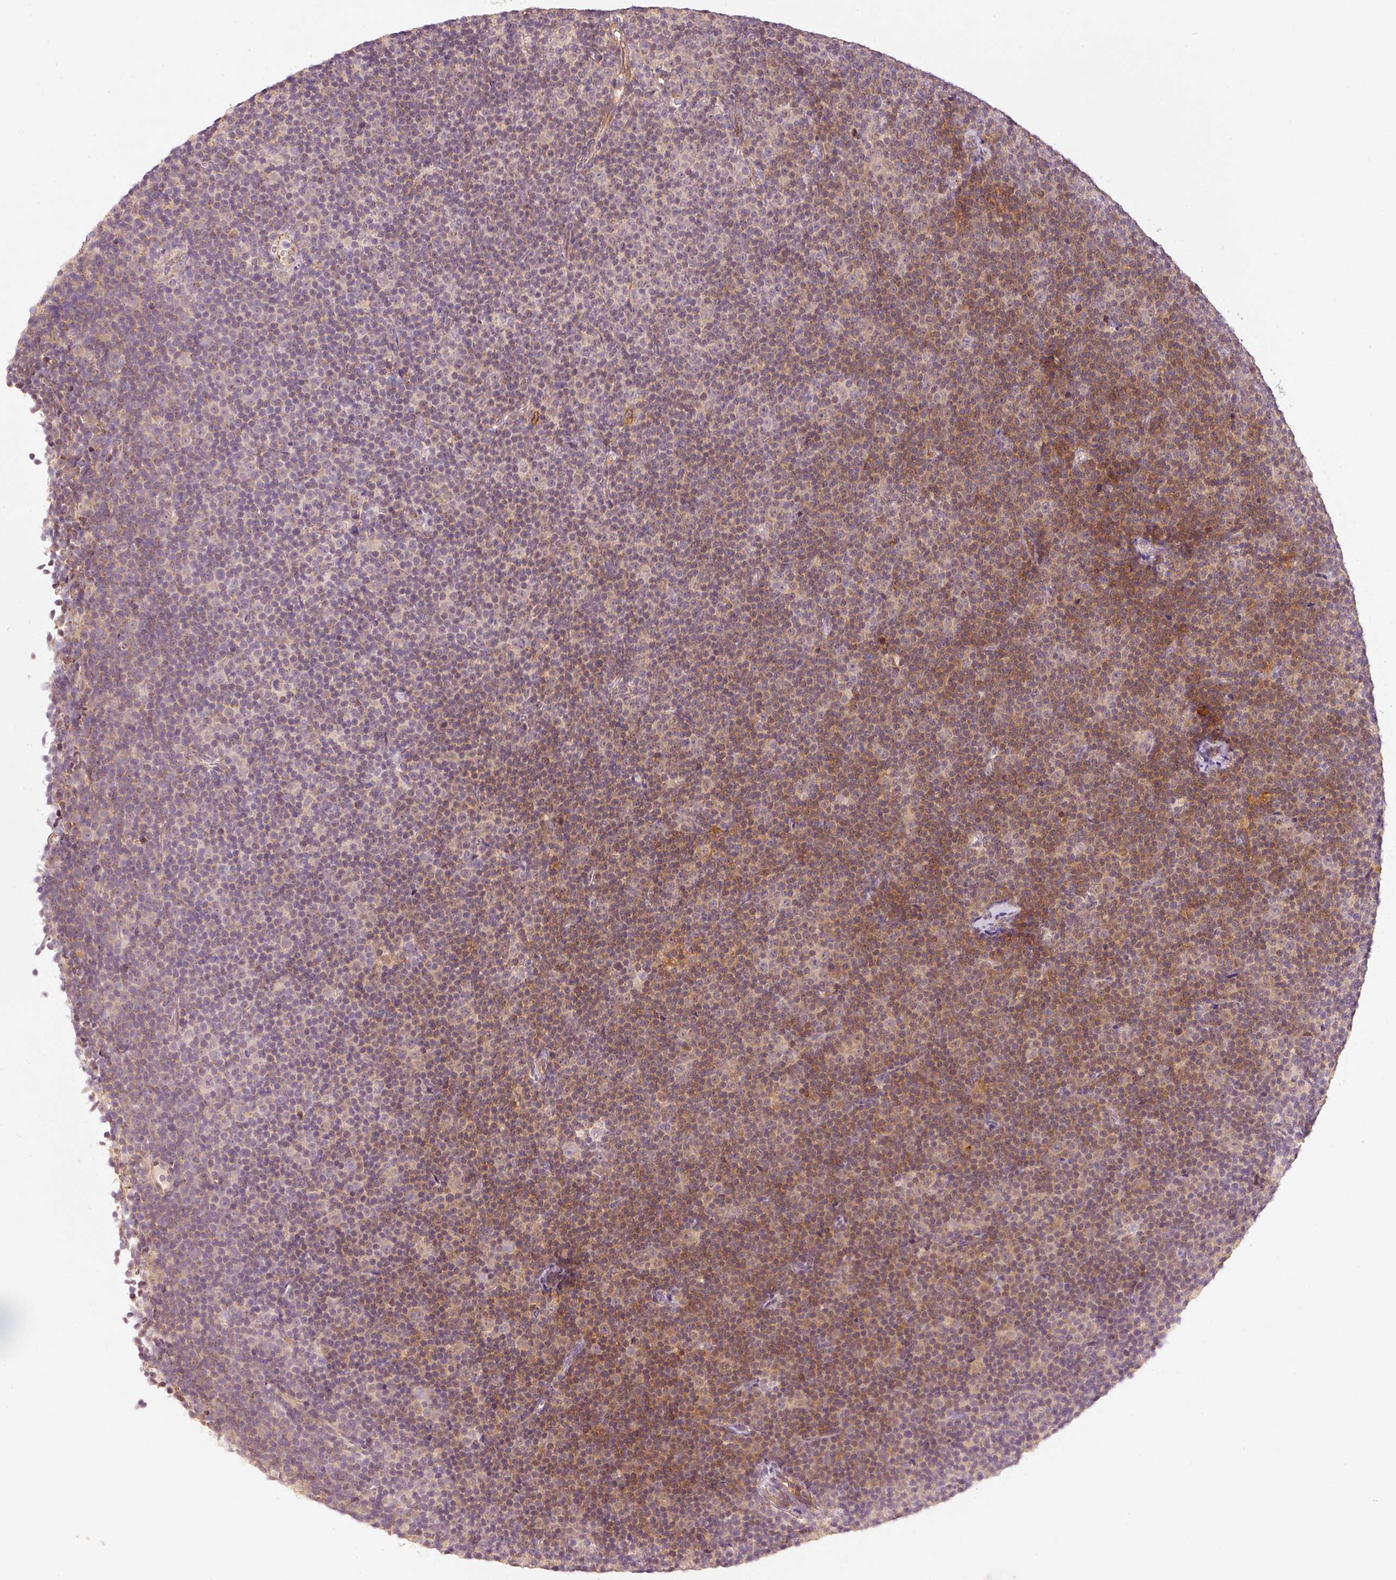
{"staining": {"intensity": "moderate", "quantity": "25%-75%", "location": "cytoplasmic/membranous"}, "tissue": "lymphoma", "cell_type": "Tumor cells", "image_type": "cancer", "snomed": [{"axis": "morphology", "description": "Malignant lymphoma, non-Hodgkin's type, Low grade"}, {"axis": "topography", "description": "Lymph node"}], "caption": "An immunohistochemistry (IHC) image of neoplastic tissue is shown. Protein staining in brown labels moderate cytoplasmic/membranous positivity in lymphoma within tumor cells.", "gene": "ARHGAP22", "patient": {"sex": "female", "age": 67}}